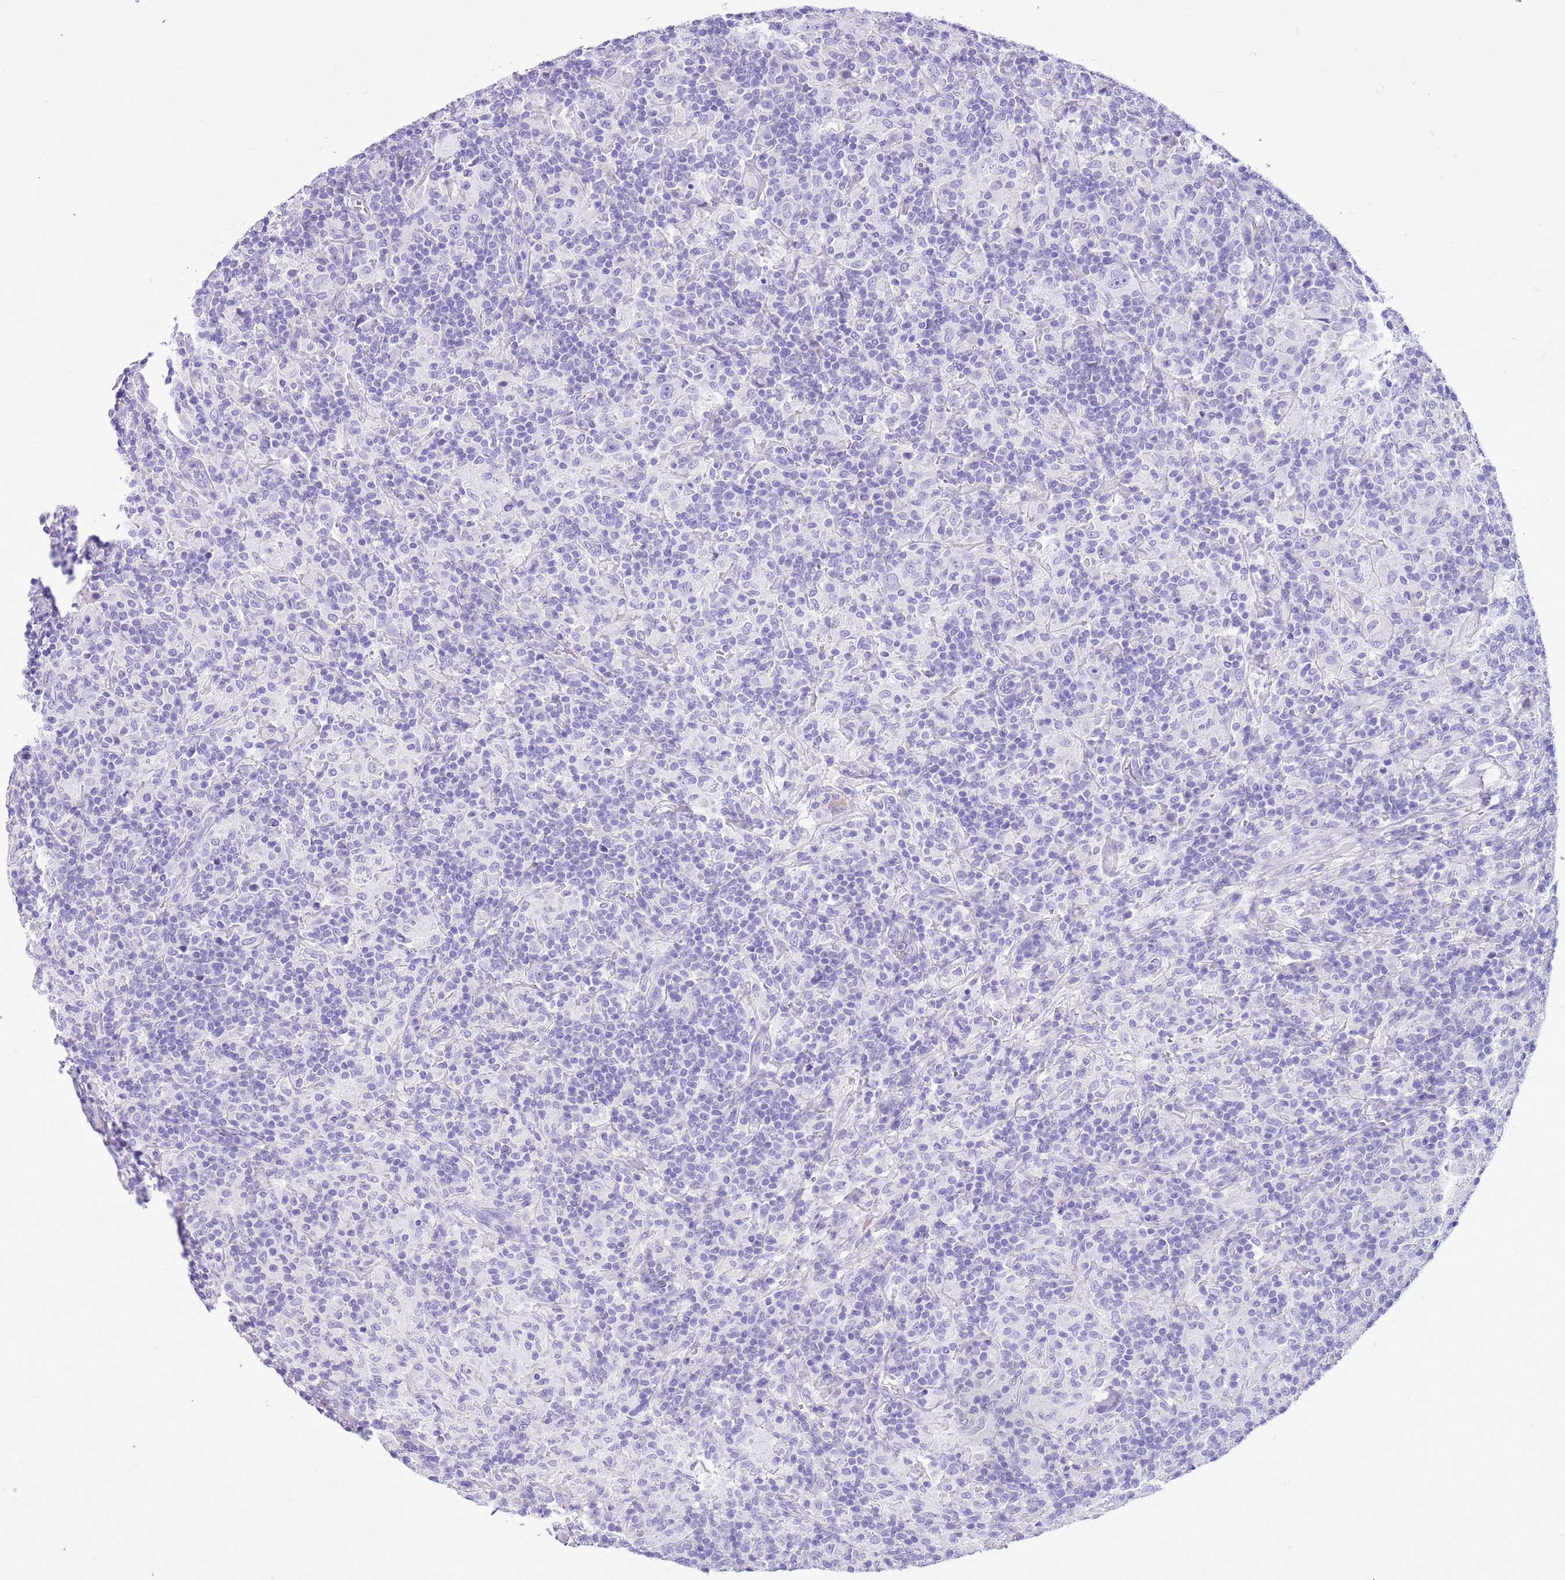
{"staining": {"intensity": "negative", "quantity": "none", "location": "none"}, "tissue": "lymphoma", "cell_type": "Tumor cells", "image_type": "cancer", "snomed": [{"axis": "morphology", "description": "Hodgkin's disease, NOS"}, {"axis": "topography", "description": "Lymph node"}], "caption": "Lymphoma was stained to show a protein in brown. There is no significant positivity in tumor cells. (Immunohistochemistry (ihc), brightfield microscopy, high magnification).", "gene": "TBC1D10B", "patient": {"sex": "male", "age": 70}}